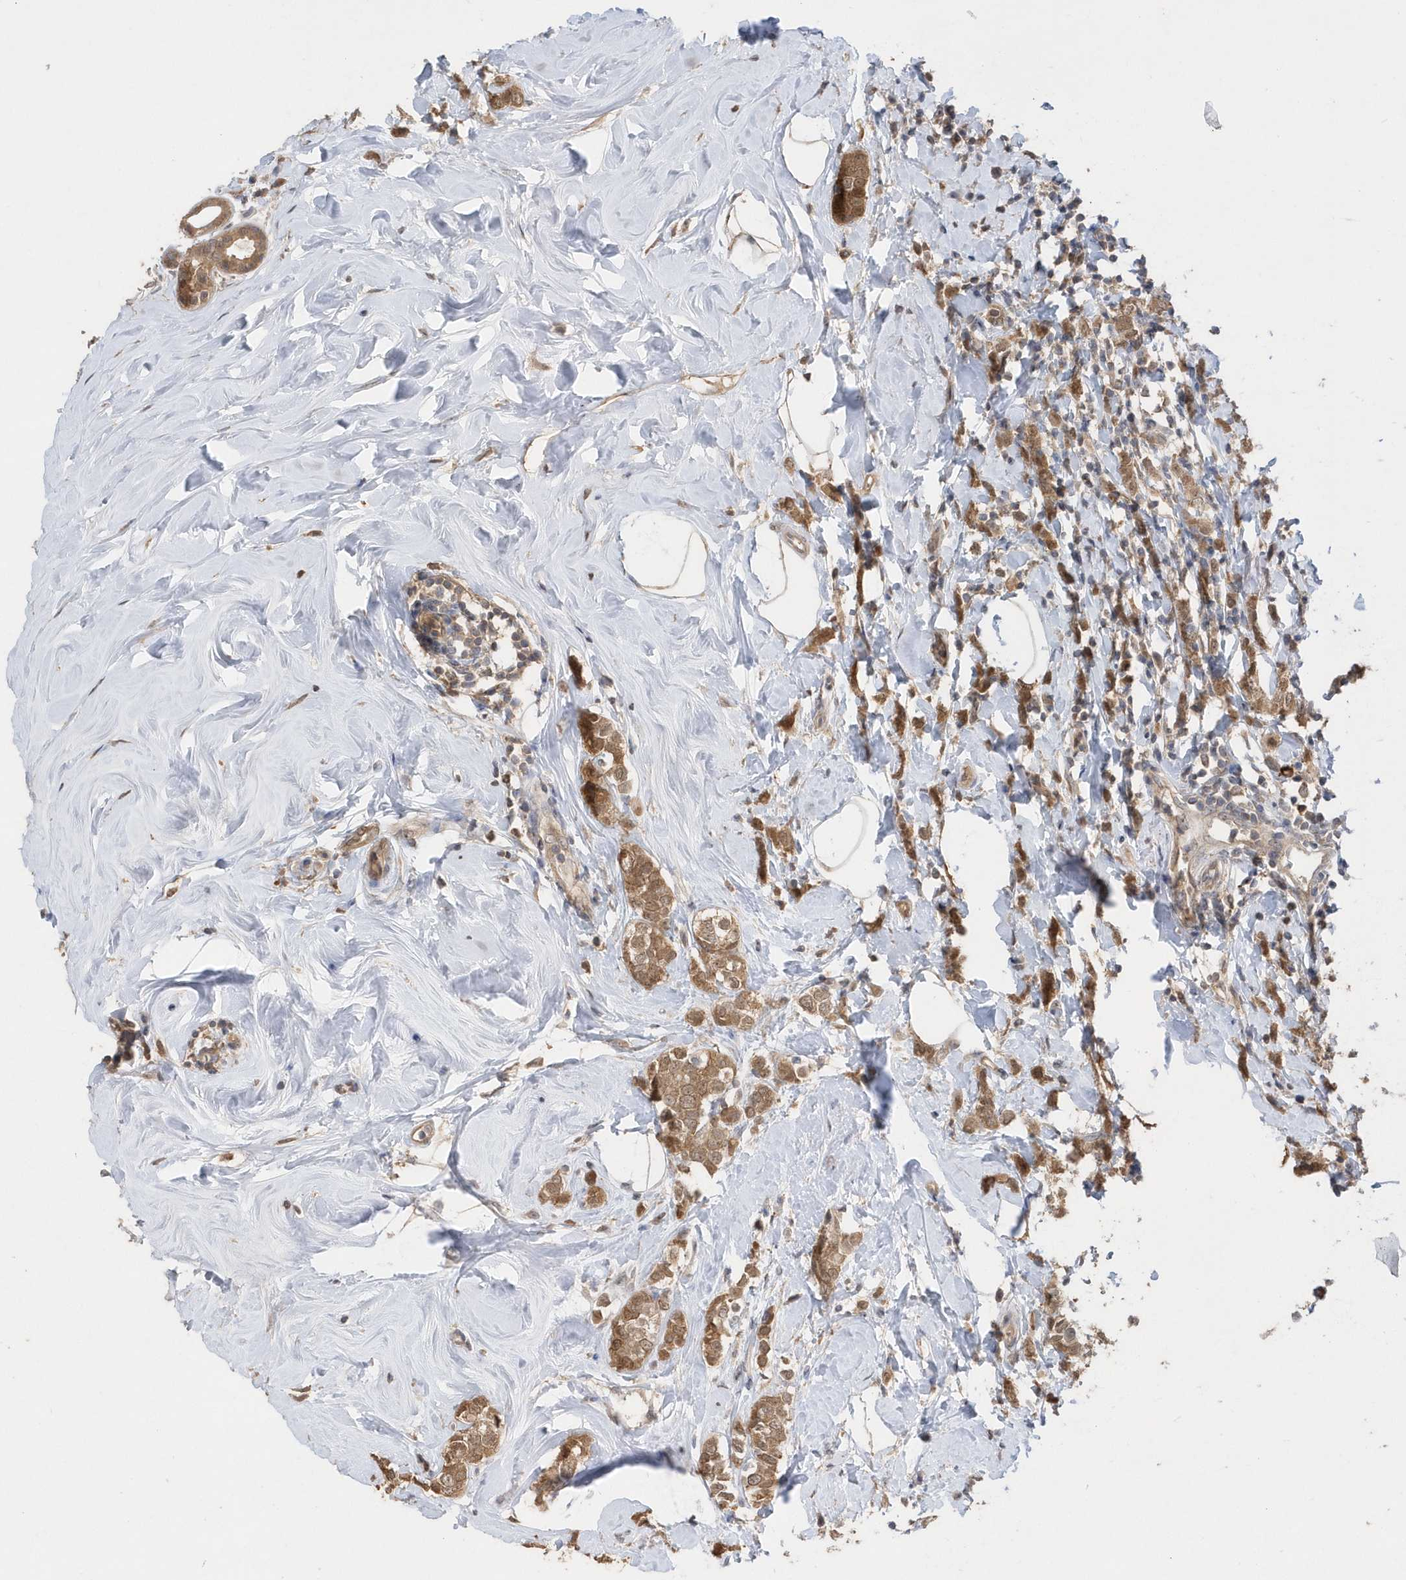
{"staining": {"intensity": "moderate", "quantity": ">75%", "location": "cytoplasmic/membranous"}, "tissue": "breast cancer", "cell_type": "Tumor cells", "image_type": "cancer", "snomed": [{"axis": "morphology", "description": "Lobular carcinoma"}, {"axis": "topography", "description": "Breast"}], "caption": "Immunohistochemical staining of breast lobular carcinoma displays moderate cytoplasmic/membranous protein expression in approximately >75% of tumor cells. (brown staining indicates protein expression, while blue staining denotes nuclei).", "gene": "RPE", "patient": {"sex": "female", "age": 47}}